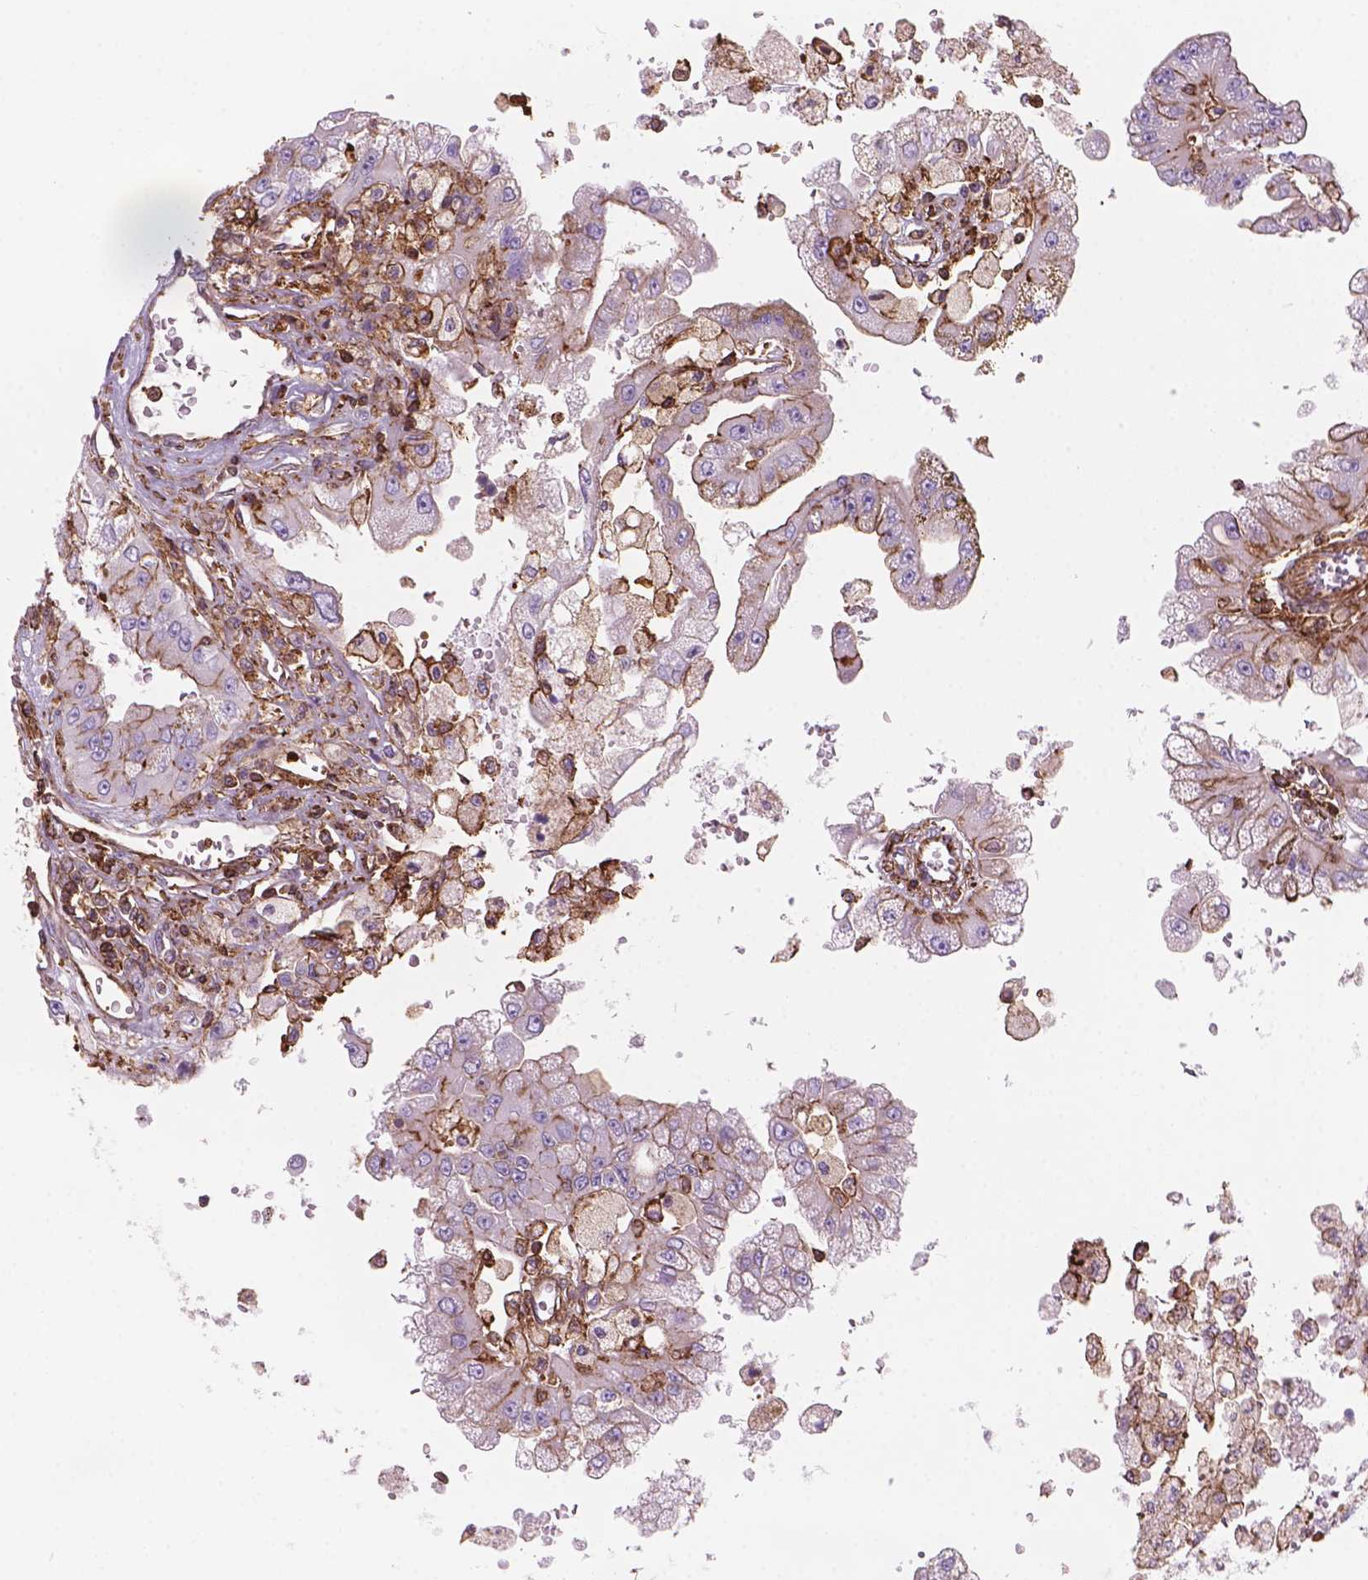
{"staining": {"intensity": "moderate", "quantity": "<25%", "location": "cytoplasmic/membranous"}, "tissue": "renal cancer", "cell_type": "Tumor cells", "image_type": "cancer", "snomed": [{"axis": "morphology", "description": "Adenocarcinoma, NOS"}, {"axis": "topography", "description": "Kidney"}], "caption": "Brown immunohistochemical staining in adenocarcinoma (renal) displays moderate cytoplasmic/membranous positivity in about <25% of tumor cells.", "gene": "PATJ", "patient": {"sex": "male", "age": 58}}